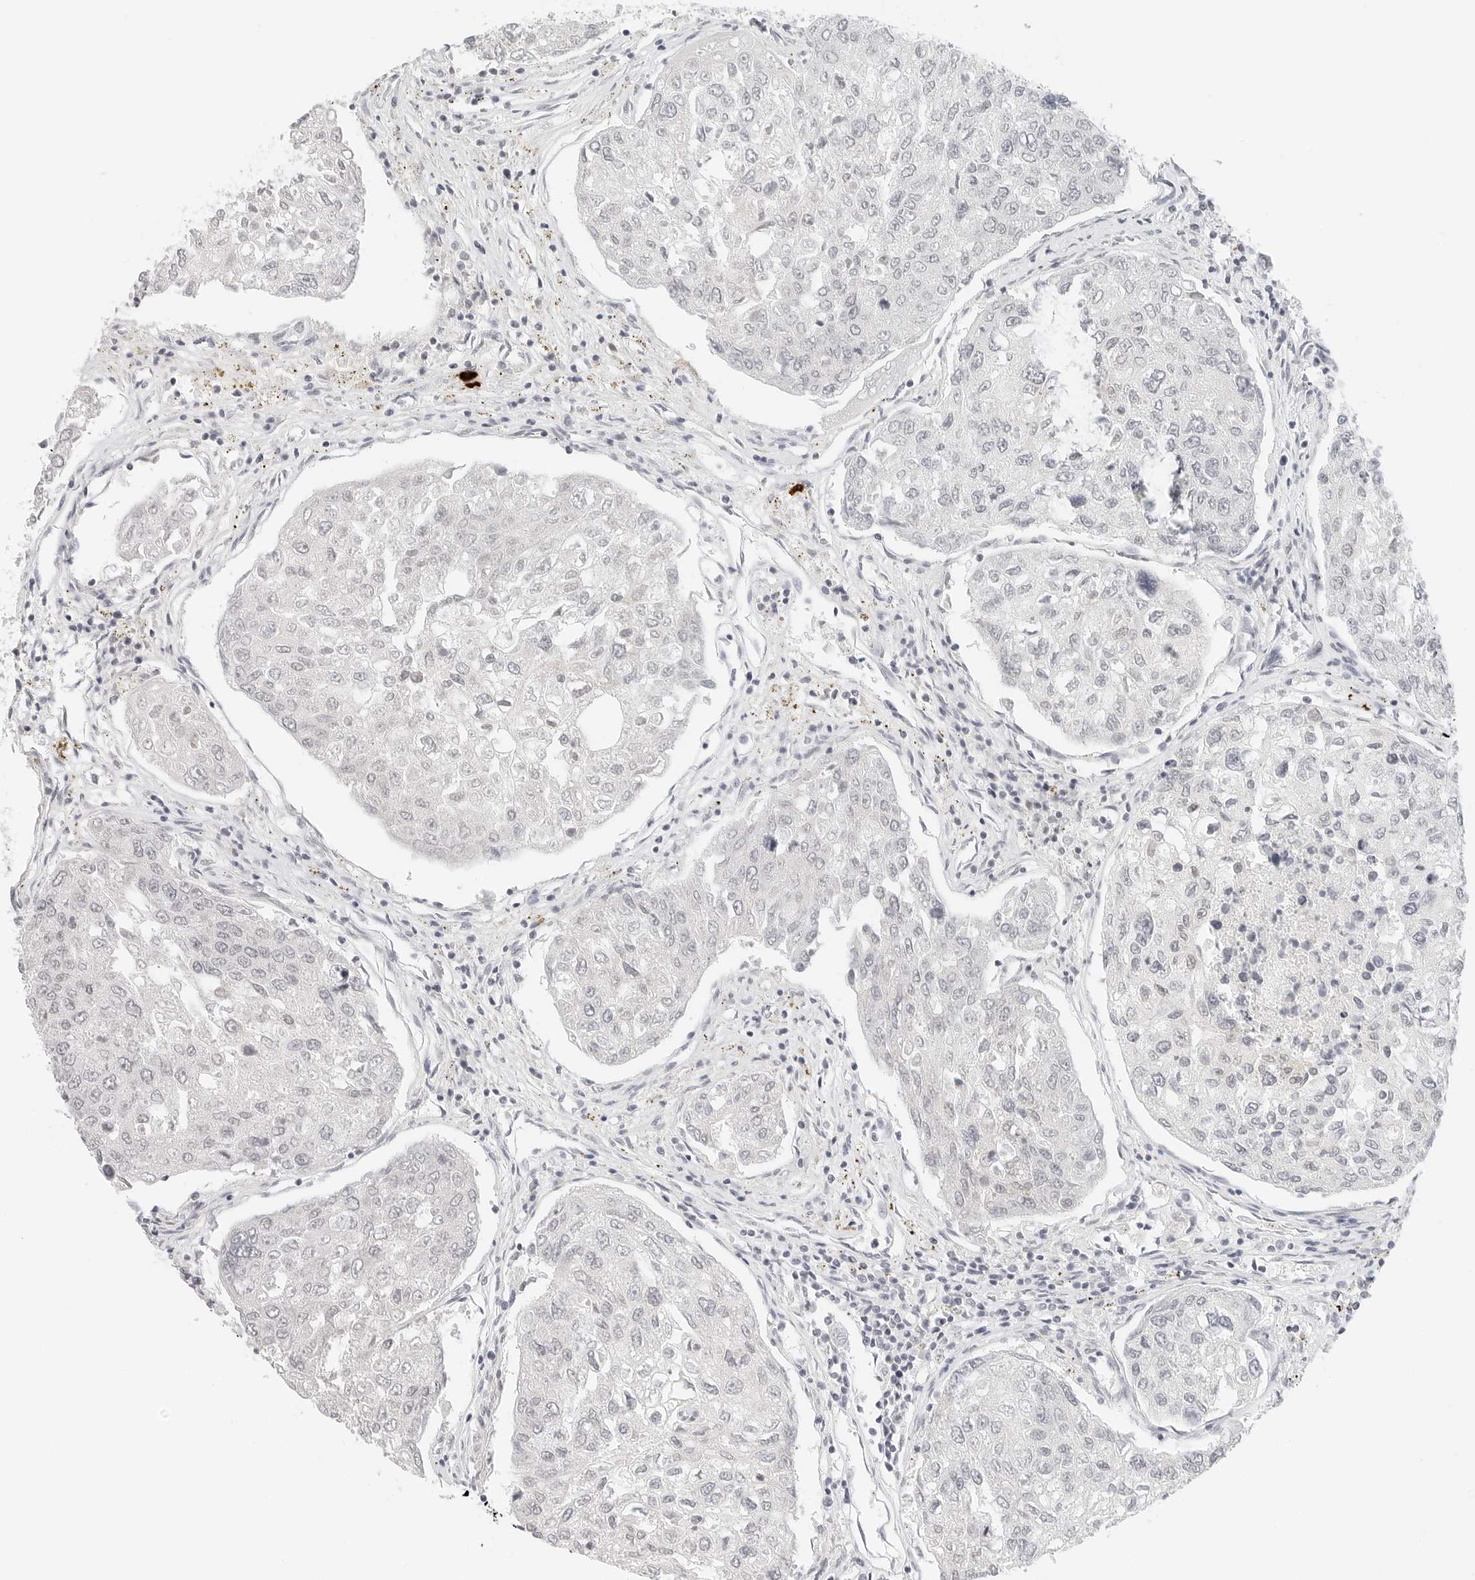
{"staining": {"intensity": "negative", "quantity": "none", "location": "none"}, "tissue": "urothelial cancer", "cell_type": "Tumor cells", "image_type": "cancer", "snomed": [{"axis": "morphology", "description": "Urothelial carcinoma, High grade"}, {"axis": "topography", "description": "Lymph node"}, {"axis": "topography", "description": "Urinary bladder"}], "caption": "Tumor cells are negative for protein expression in human urothelial cancer.", "gene": "NEO1", "patient": {"sex": "male", "age": 51}}